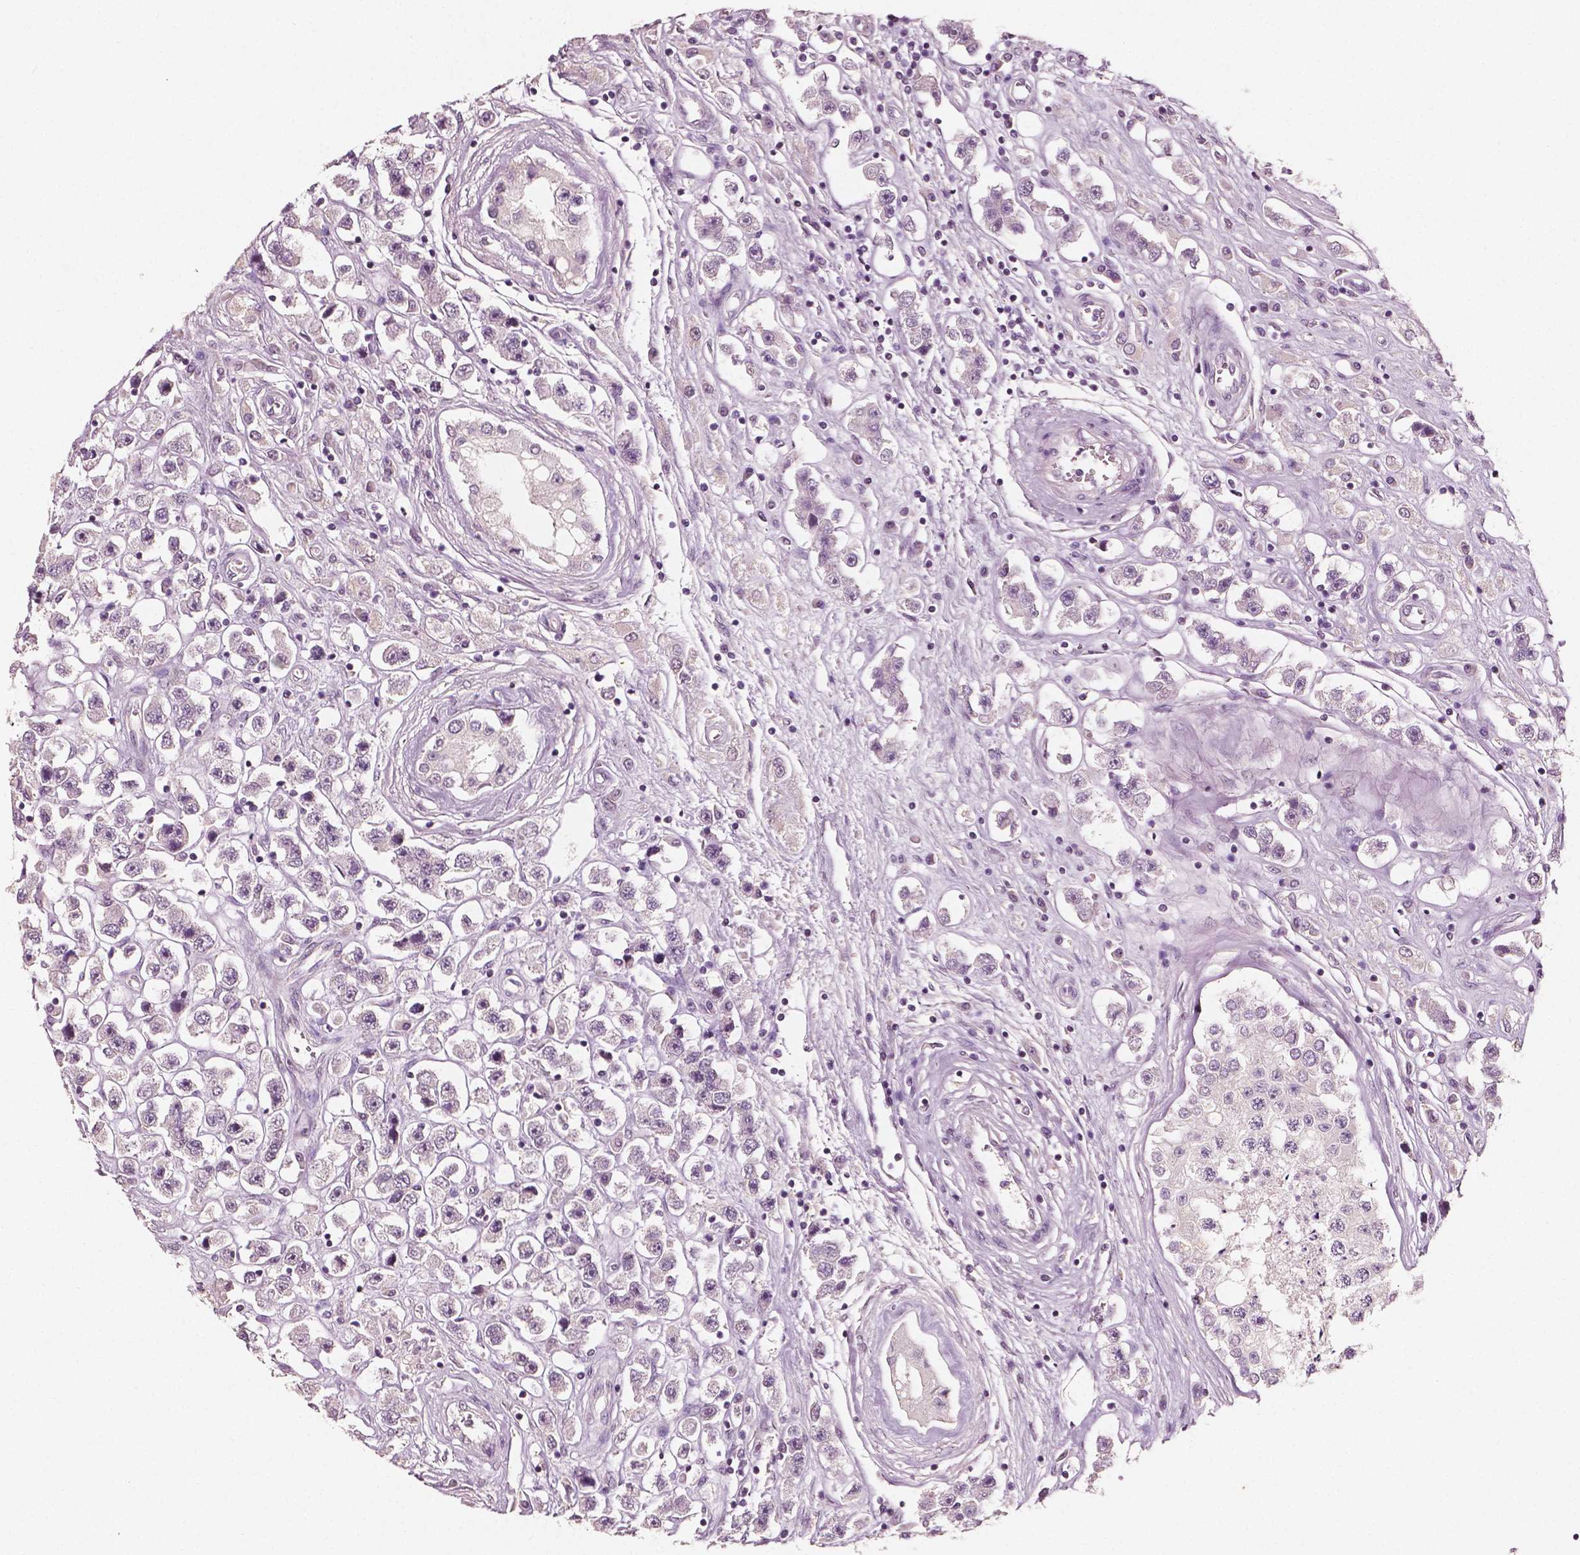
{"staining": {"intensity": "negative", "quantity": "none", "location": "none"}, "tissue": "testis cancer", "cell_type": "Tumor cells", "image_type": "cancer", "snomed": [{"axis": "morphology", "description": "Seminoma, NOS"}, {"axis": "topography", "description": "Testis"}], "caption": "Testis cancer was stained to show a protein in brown. There is no significant positivity in tumor cells.", "gene": "PLA2R1", "patient": {"sex": "male", "age": 45}}